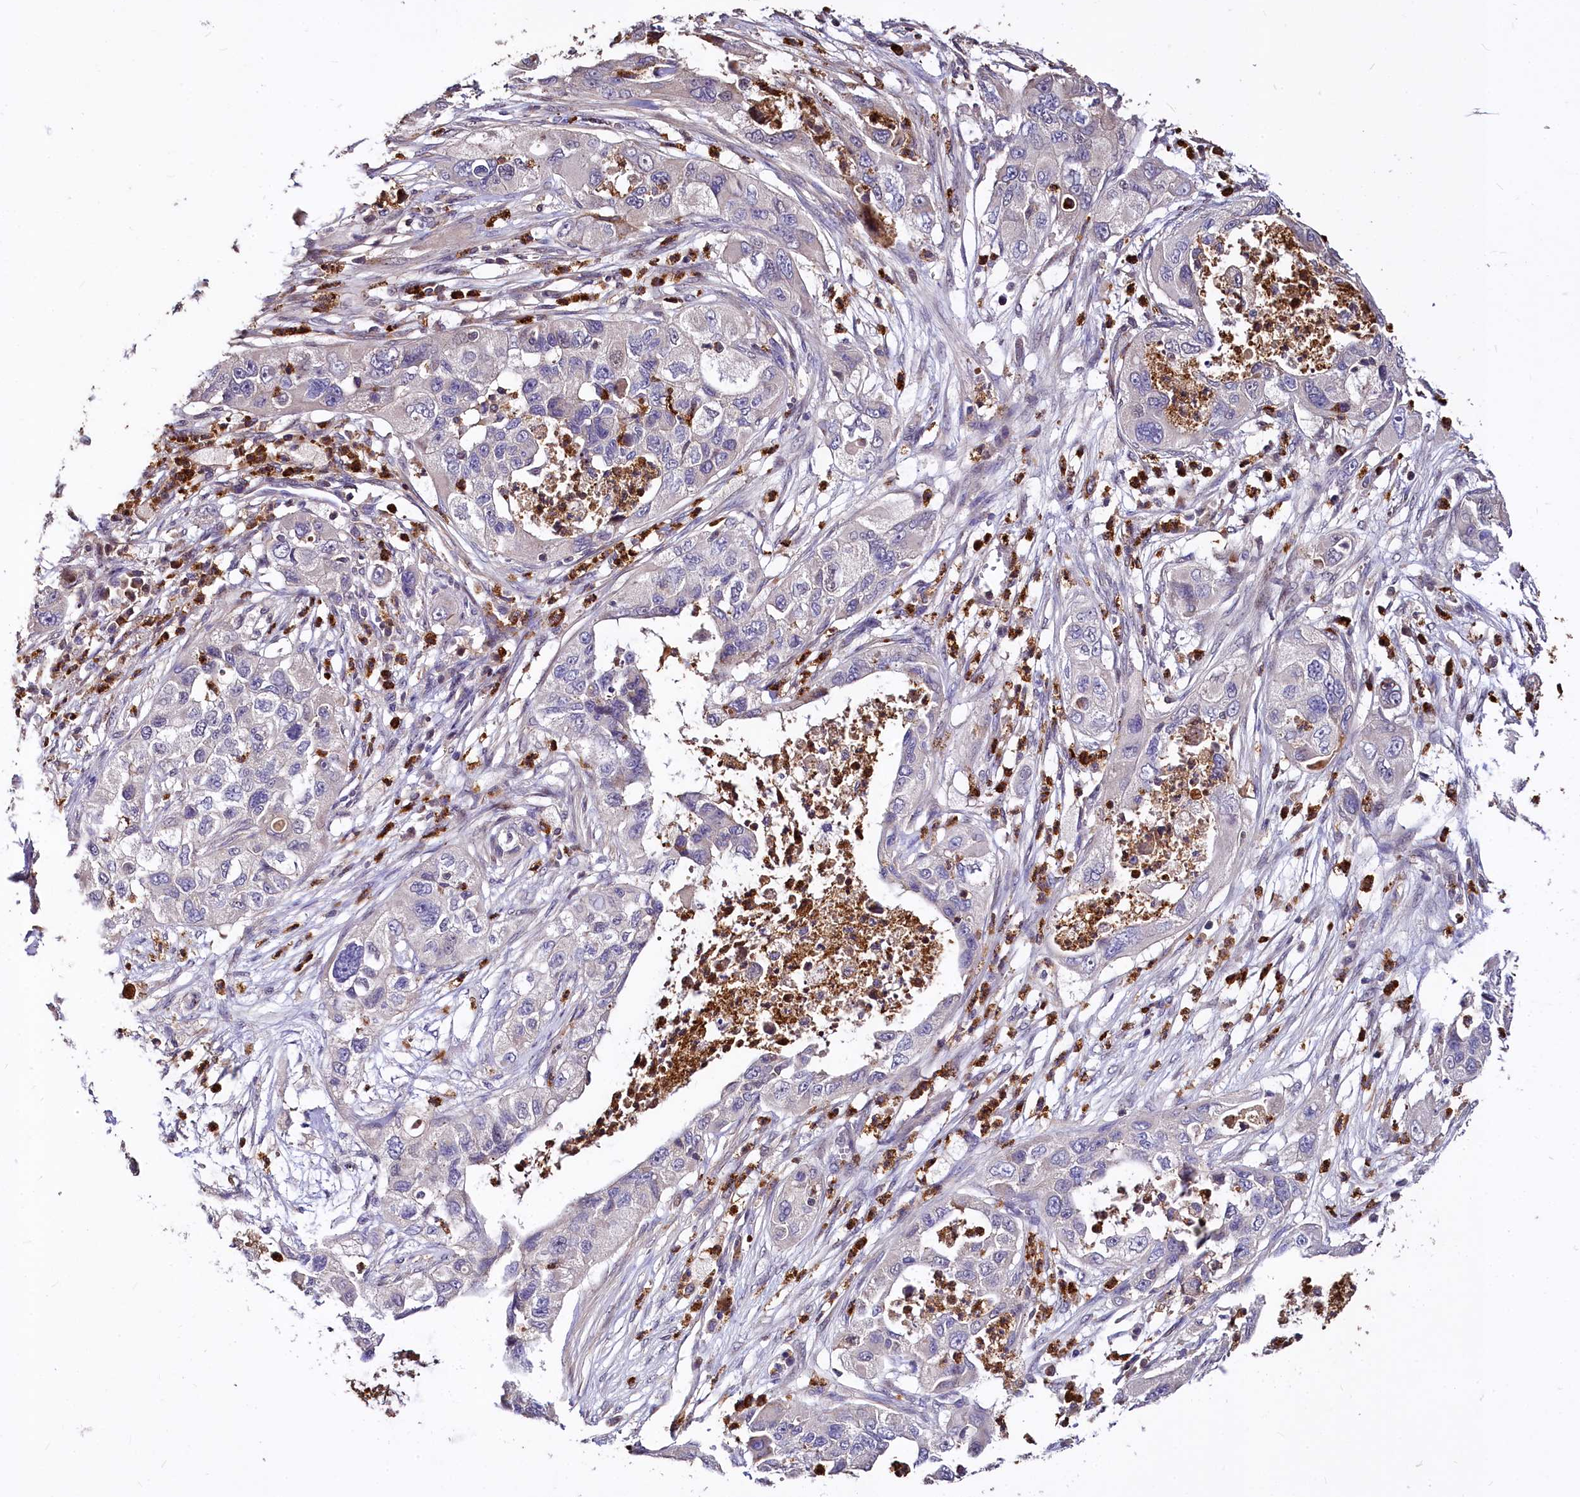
{"staining": {"intensity": "negative", "quantity": "none", "location": "none"}, "tissue": "pancreatic cancer", "cell_type": "Tumor cells", "image_type": "cancer", "snomed": [{"axis": "morphology", "description": "Adenocarcinoma, NOS"}, {"axis": "topography", "description": "Pancreas"}], "caption": "A micrograph of human pancreatic adenocarcinoma is negative for staining in tumor cells. Nuclei are stained in blue.", "gene": "ATG101", "patient": {"sex": "female", "age": 78}}